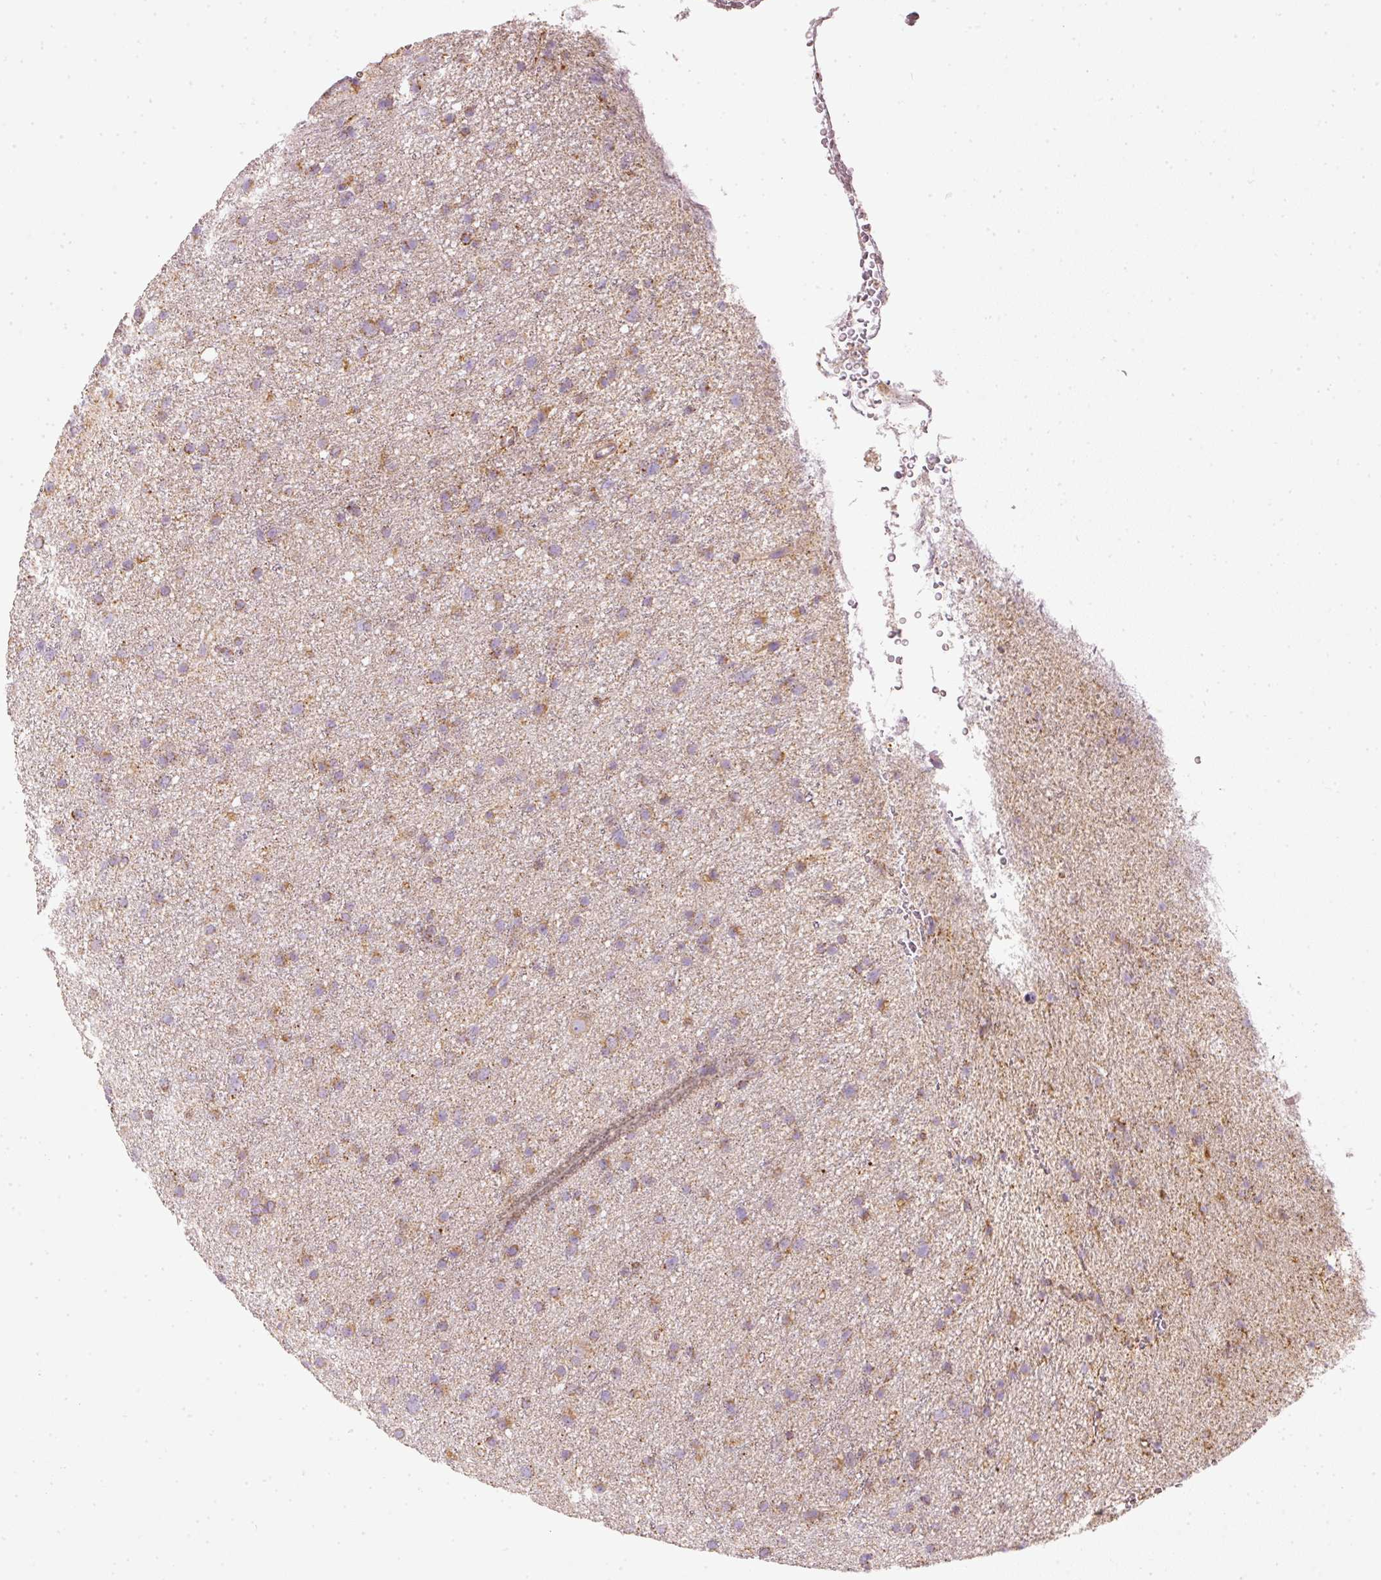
{"staining": {"intensity": "moderate", "quantity": ">75%", "location": "cytoplasmic/membranous"}, "tissue": "glioma", "cell_type": "Tumor cells", "image_type": "cancer", "snomed": [{"axis": "morphology", "description": "Glioma, malignant, Low grade"}, {"axis": "topography", "description": "Cerebral cortex"}], "caption": "This image displays immunohistochemistry staining of malignant glioma (low-grade), with medium moderate cytoplasmic/membranous positivity in about >75% of tumor cells.", "gene": "DUT", "patient": {"sex": "female", "age": 39}}